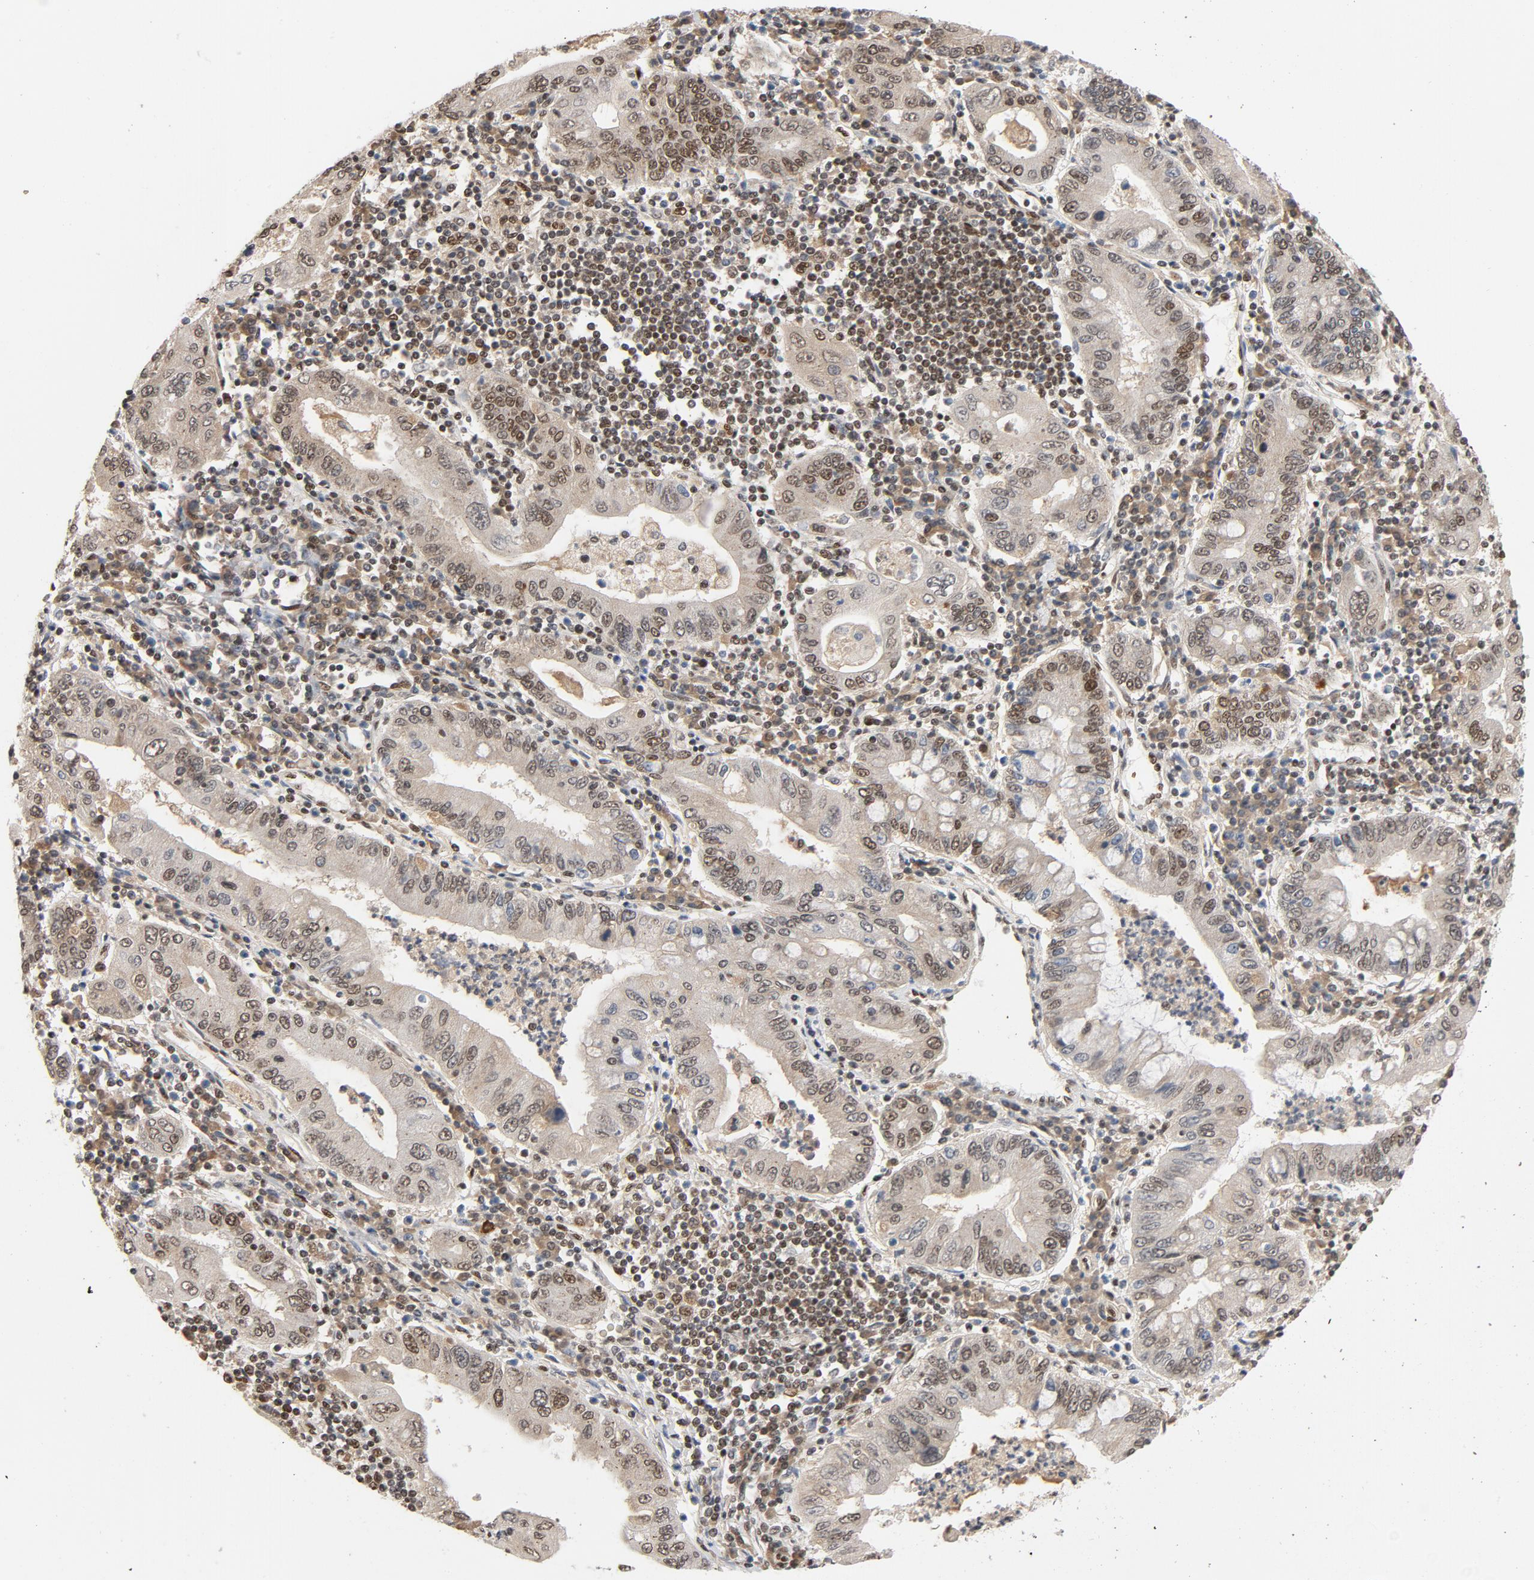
{"staining": {"intensity": "moderate", "quantity": ">75%", "location": "nuclear"}, "tissue": "stomach cancer", "cell_type": "Tumor cells", "image_type": "cancer", "snomed": [{"axis": "morphology", "description": "Normal tissue, NOS"}, {"axis": "morphology", "description": "Adenocarcinoma, NOS"}, {"axis": "topography", "description": "Esophagus"}, {"axis": "topography", "description": "Stomach, upper"}, {"axis": "topography", "description": "Peripheral nerve tissue"}], "caption": "Human stomach cancer stained with a brown dye displays moderate nuclear positive staining in approximately >75% of tumor cells.", "gene": "SMARCD1", "patient": {"sex": "male", "age": 62}}